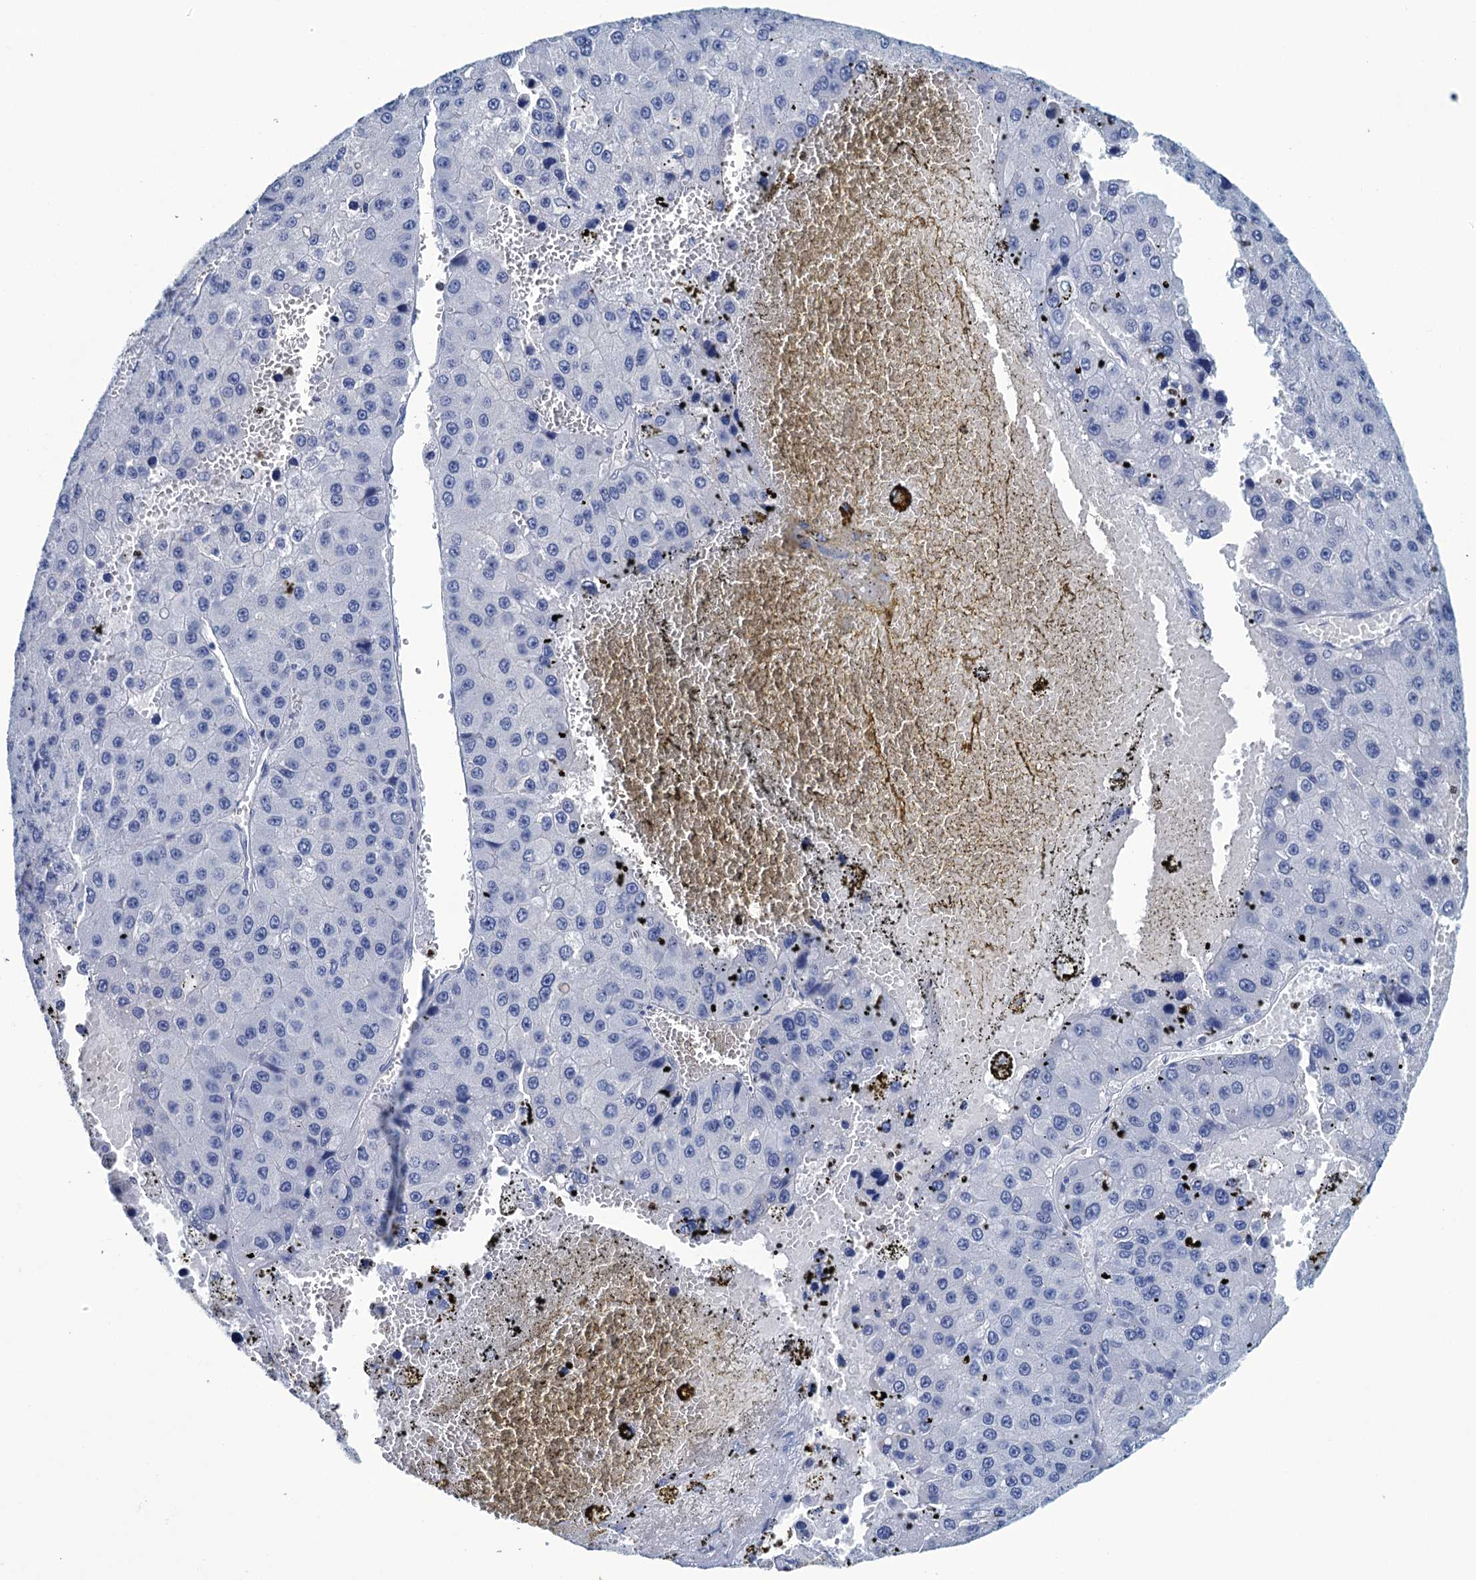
{"staining": {"intensity": "negative", "quantity": "none", "location": "none"}, "tissue": "liver cancer", "cell_type": "Tumor cells", "image_type": "cancer", "snomed": [{"axis": "morphology", "description": "Carcinoma, Hepatocellular, NOS"}, {"axis": "topography", "description": "Liver"}], "caption": "This is an immunohistochemistry (IHC) histopathology image of human liver cancer (hepatocellular carcinoma). There is no positivity in tumor cells.", "gene": "RHCG", "patient": {"sex": "female", "age": 73}}